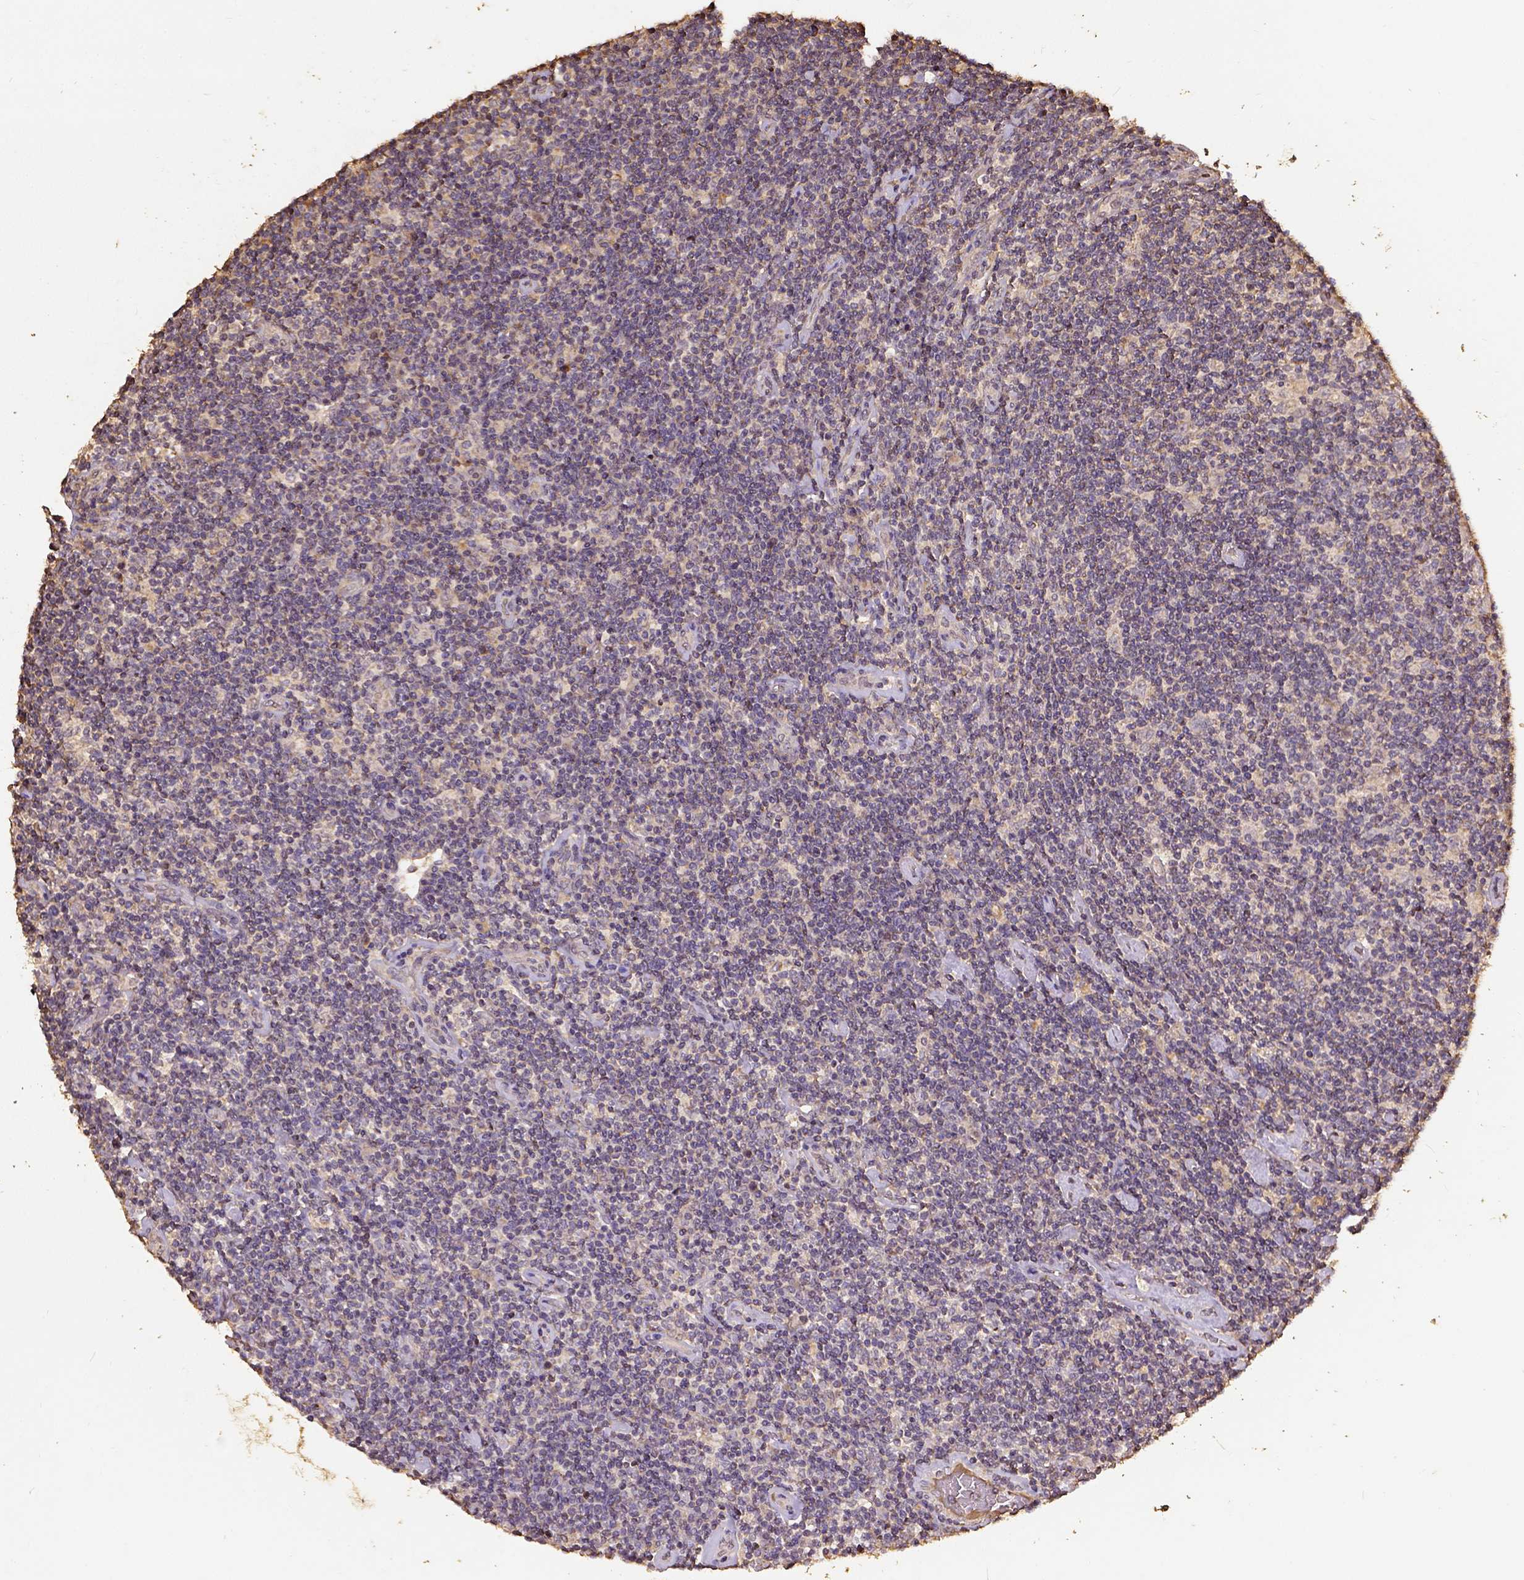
{"staining": {"intensity": "weak", "quantity": "25%-75%", "location": "cytoplasmic/membranous"}, "tissue": "lymphoma", "cell_type": "Tumor cells", "image_type": "cancer", "snomed": [{"axis": "morphology", "description": "Hodgkin's disease, NOS"}, {"axis": "topography", "description": "Lymph node"}], "caption": "The immunohistochemical stain highlights weak cytoplasmic/membranous staining in tumor cells of lymphoma tissue.", "gene": "ATP1B3", "patient": {"sex": "male", "age": 40}}